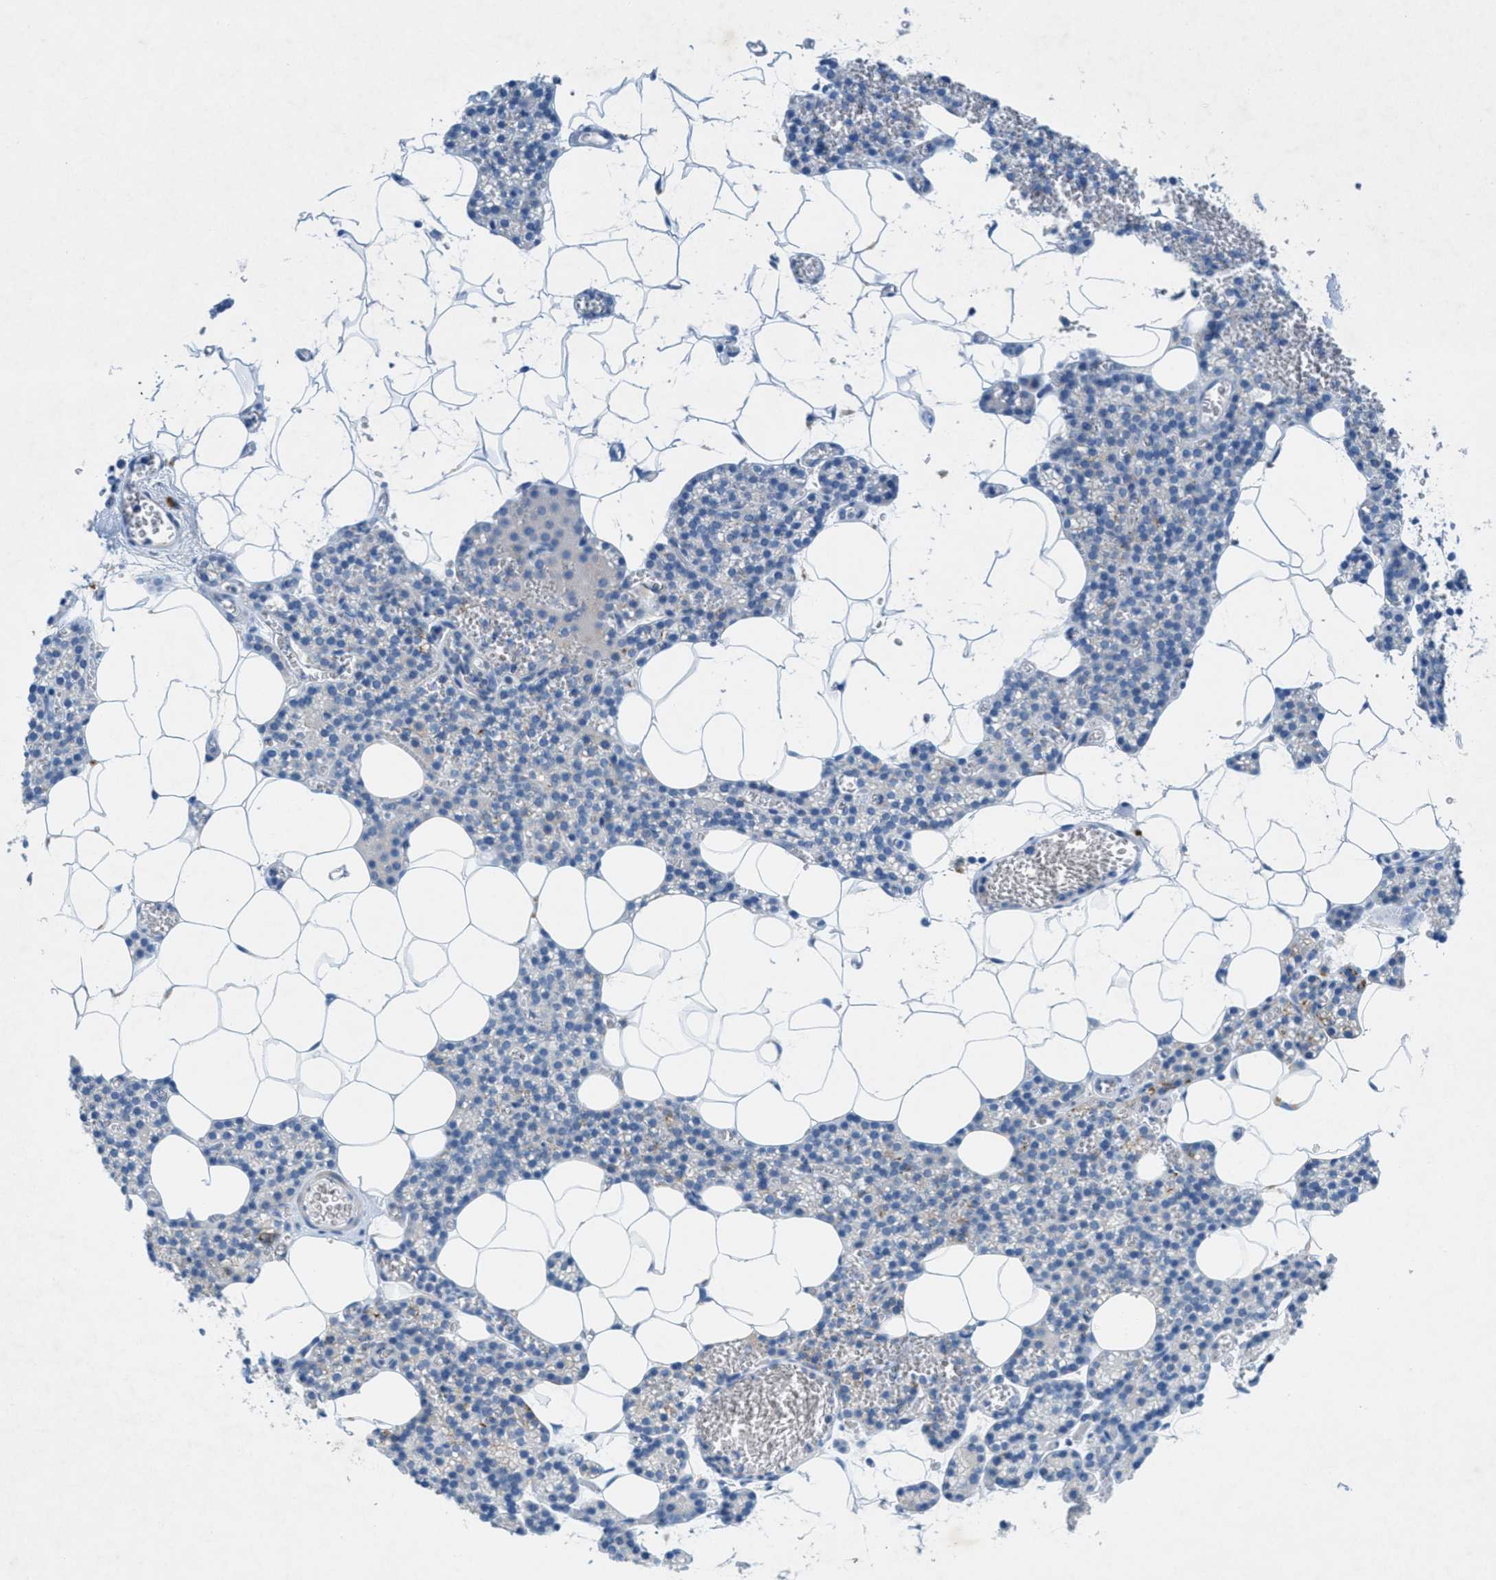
{"staining": {"intensity": "negative", "quantity": "none", "location": "none"}, "tissue": "parathyroid gland", "cell_type": "Glandular cells", "image_type": "normal", "snomed": [{"axis": "morphology", "description": "Normal tissue, NOS"}, {"axis": "morphology", "description": "Adenoma, NOS"}, {"axis": "topography", "description": "Parathyroid gland"}], "caption": "High power microscopy photomicrograph of an immunohistochemistry (IHC) micrograph of normal parathyroid gland, revealing no significant staining in glandular cells.", "gene": "GALNT17", "patient": {"sex": "female", "age": 58}}